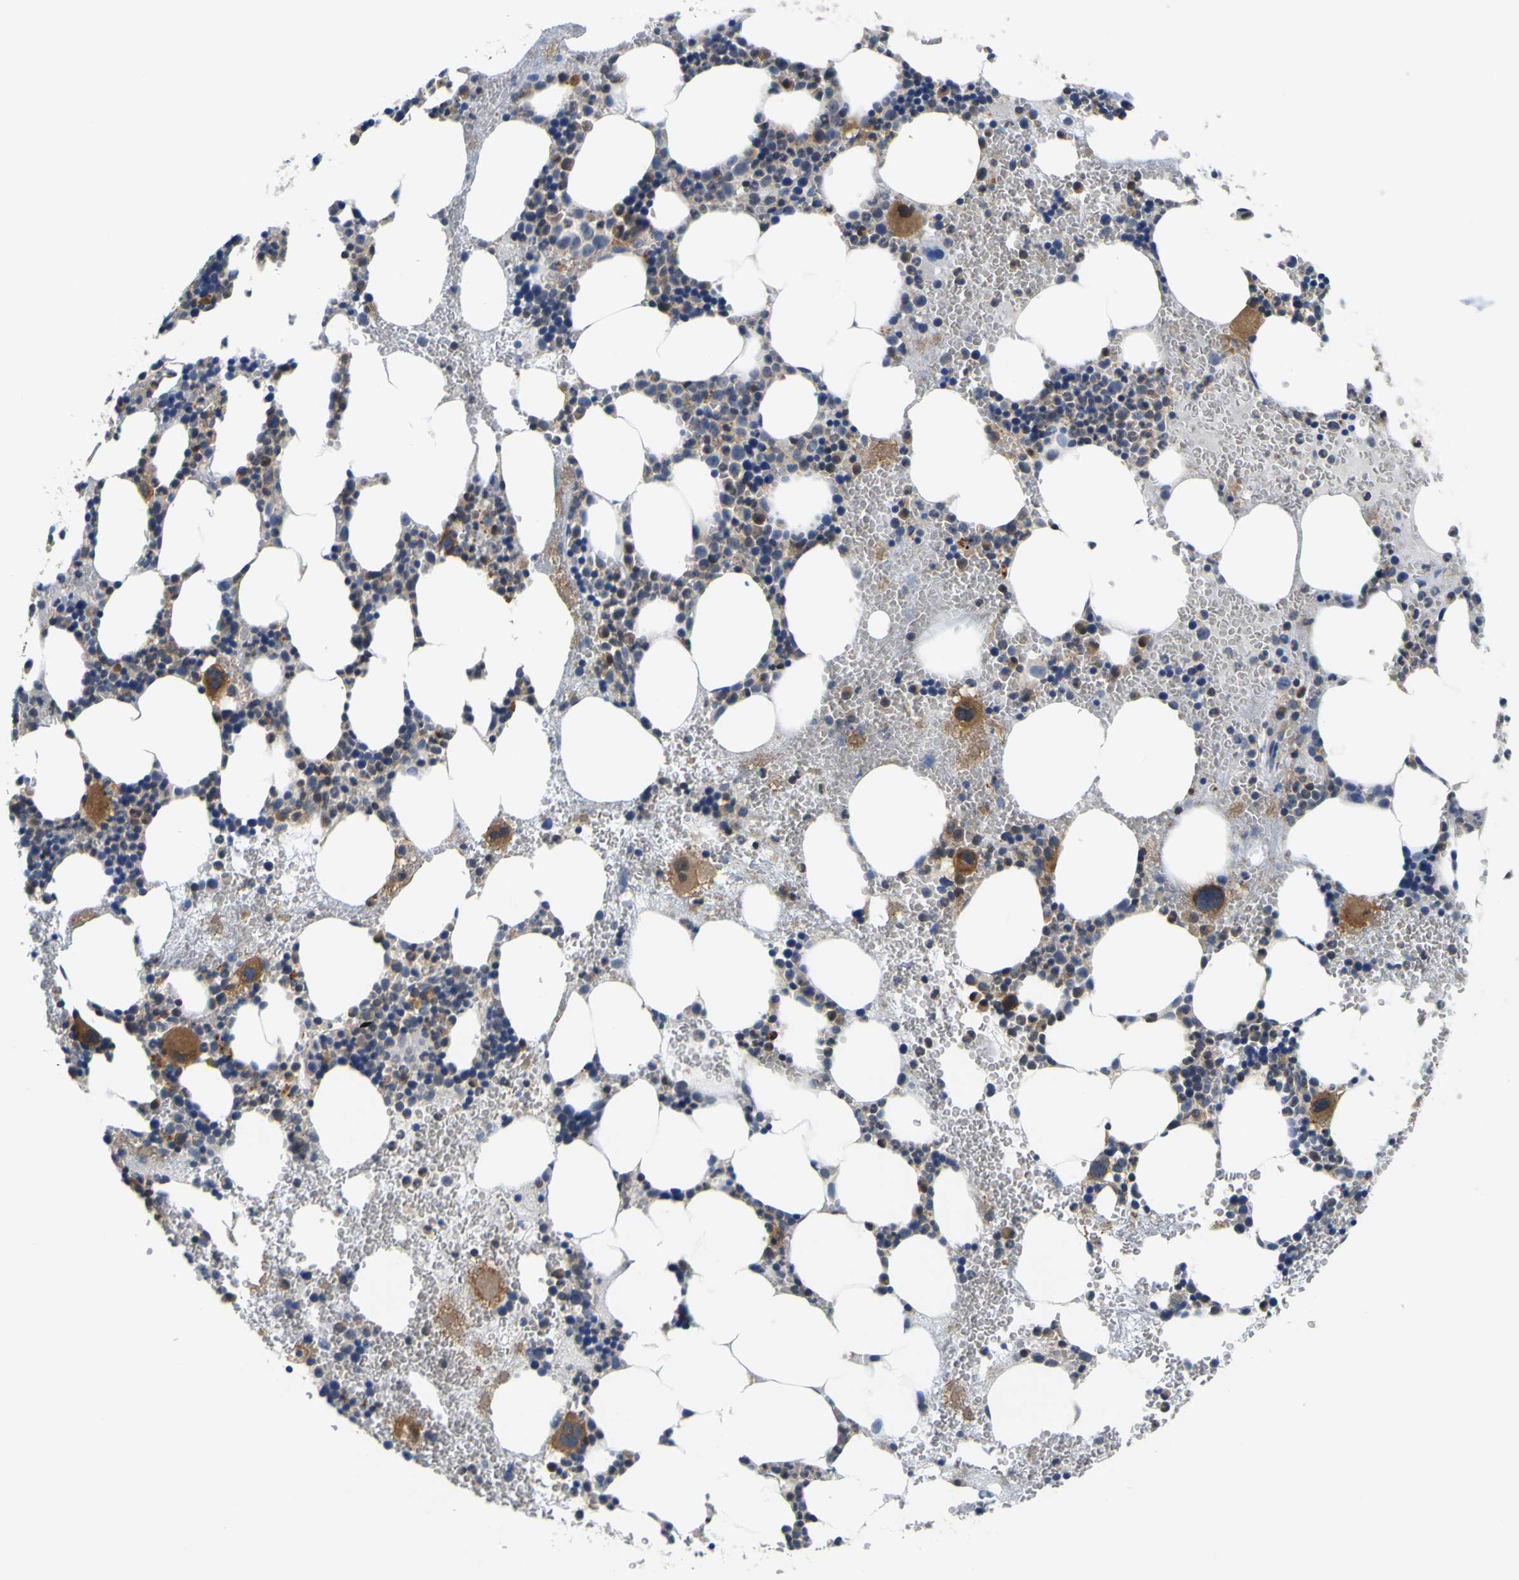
{"staining": {"intensity": "moderate", "quantity": "25%-75%", "location": "cytoplasmic/membranous"}, "tissue": "bone marrow", "cell_type": "Hematopoietic cells", "image_type": "normal", "snomed": [{"axis": "morphology", "description": "Normal tissue, NOS"}, {"axis": "morphology", "description": "Inflammation, NOS"}, {"axis": "topography", "description": "Bone marrow"}], "caption": "About 25%-75% of hematopoietic cells in benign bone marrow demonstrate moderate cytoplasmic/membranous protein staining as visualized by brown immunohistochemical staining.", "gene": "TNIK", "patient": {"sex": "female", "age": 76}}